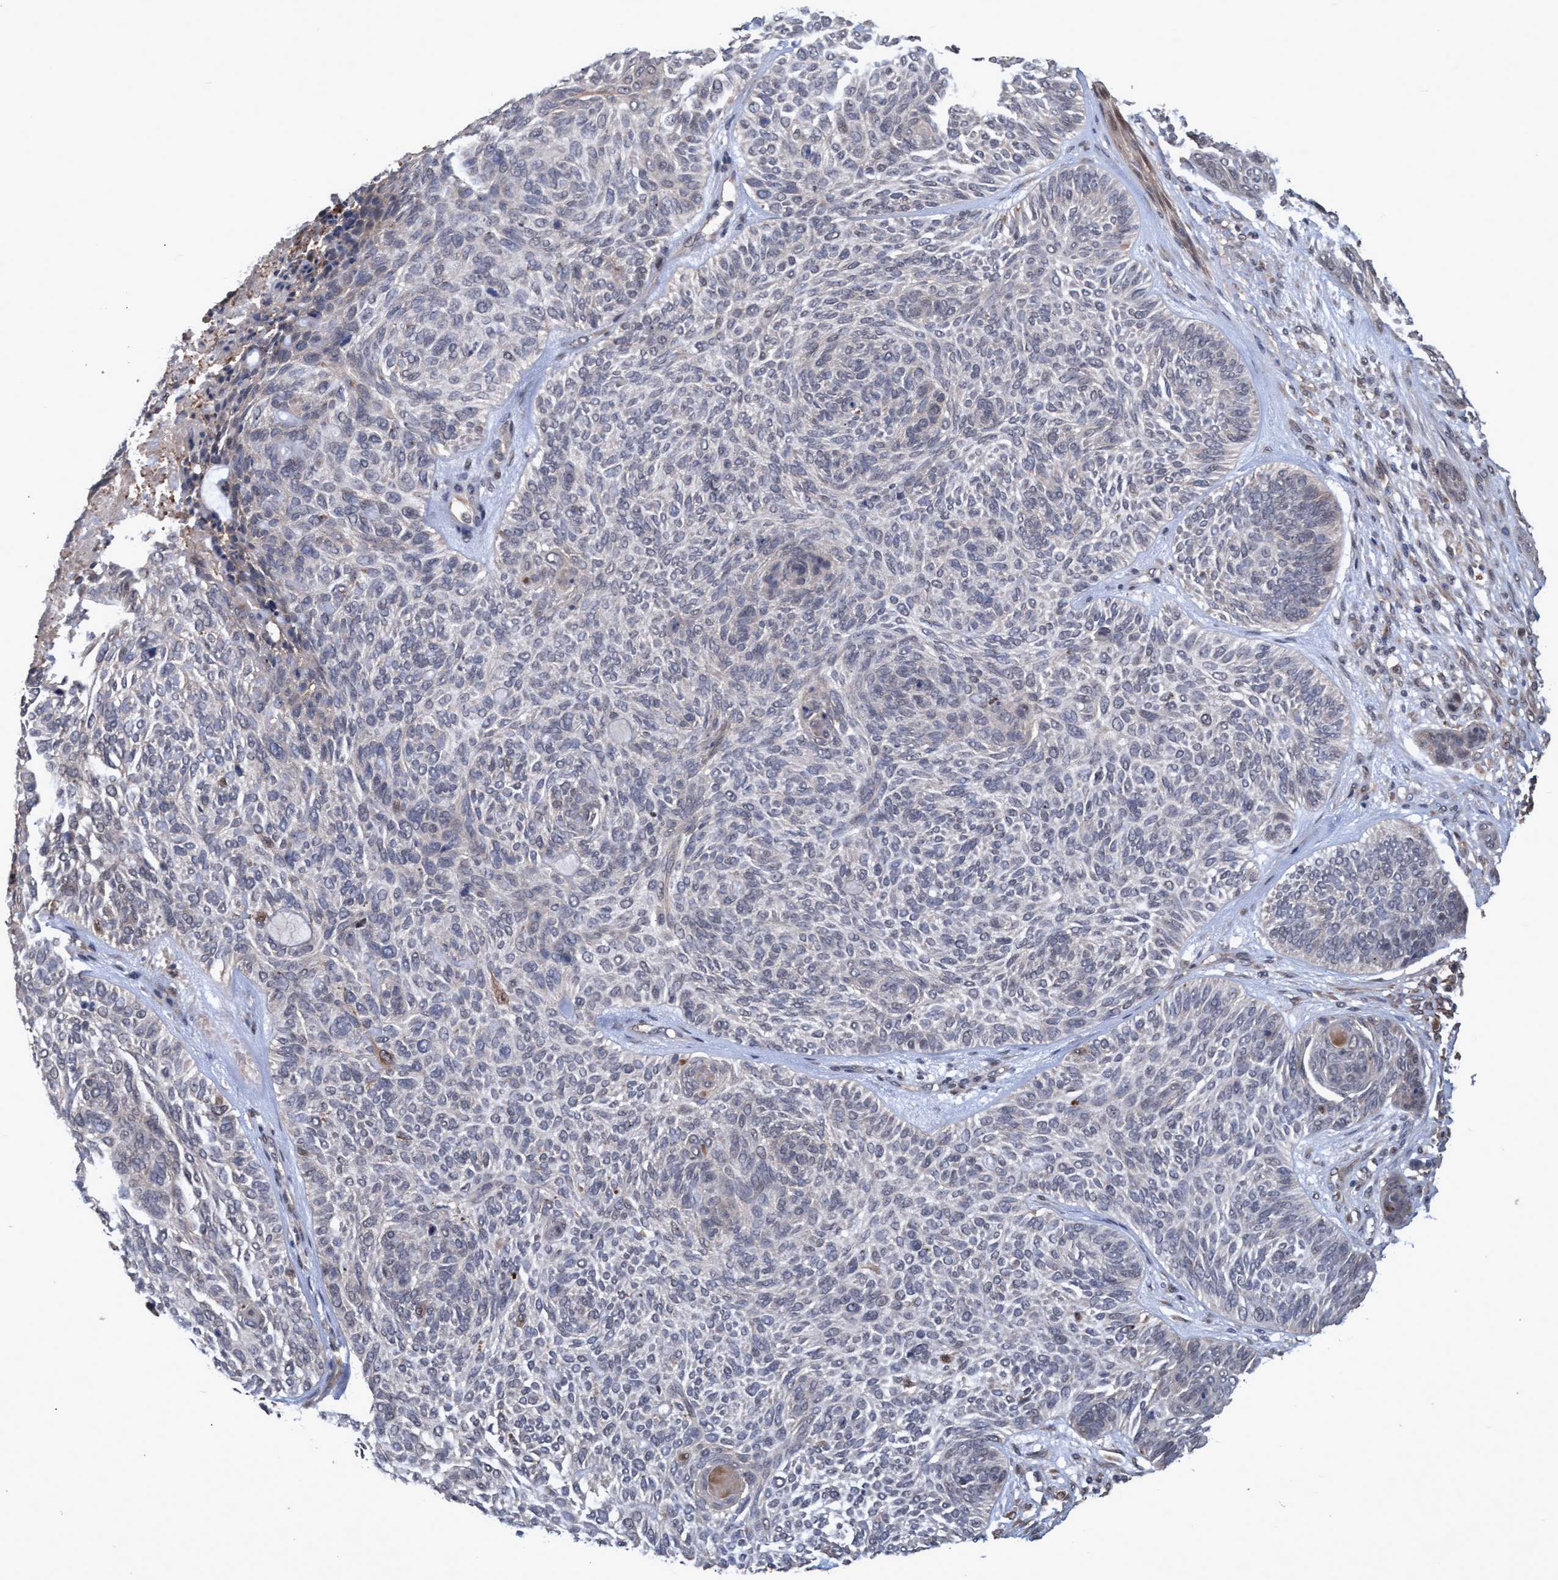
{"staining": {"intensity": "negative", "quantity": "none", "location": "none"}, "tissue": "skin cancer", "cell_type": "Tumor cells", "image_type": "cancer", "snomed": [{"axis": "morphology", "description": "Basal cell carcinoma"}, {"axis": "topography", "description": "Skin"}], "caption": "This histopathology image is of skin cancer (basal cell carcinoma) stained with immunohistochemistry (IHC) to label a protein in brown with the nuclei are counter-stained blue. There is no positivity in tumor cells.", "gene": "PSMB6", "patient": {"sex": "male", "age": 55}}